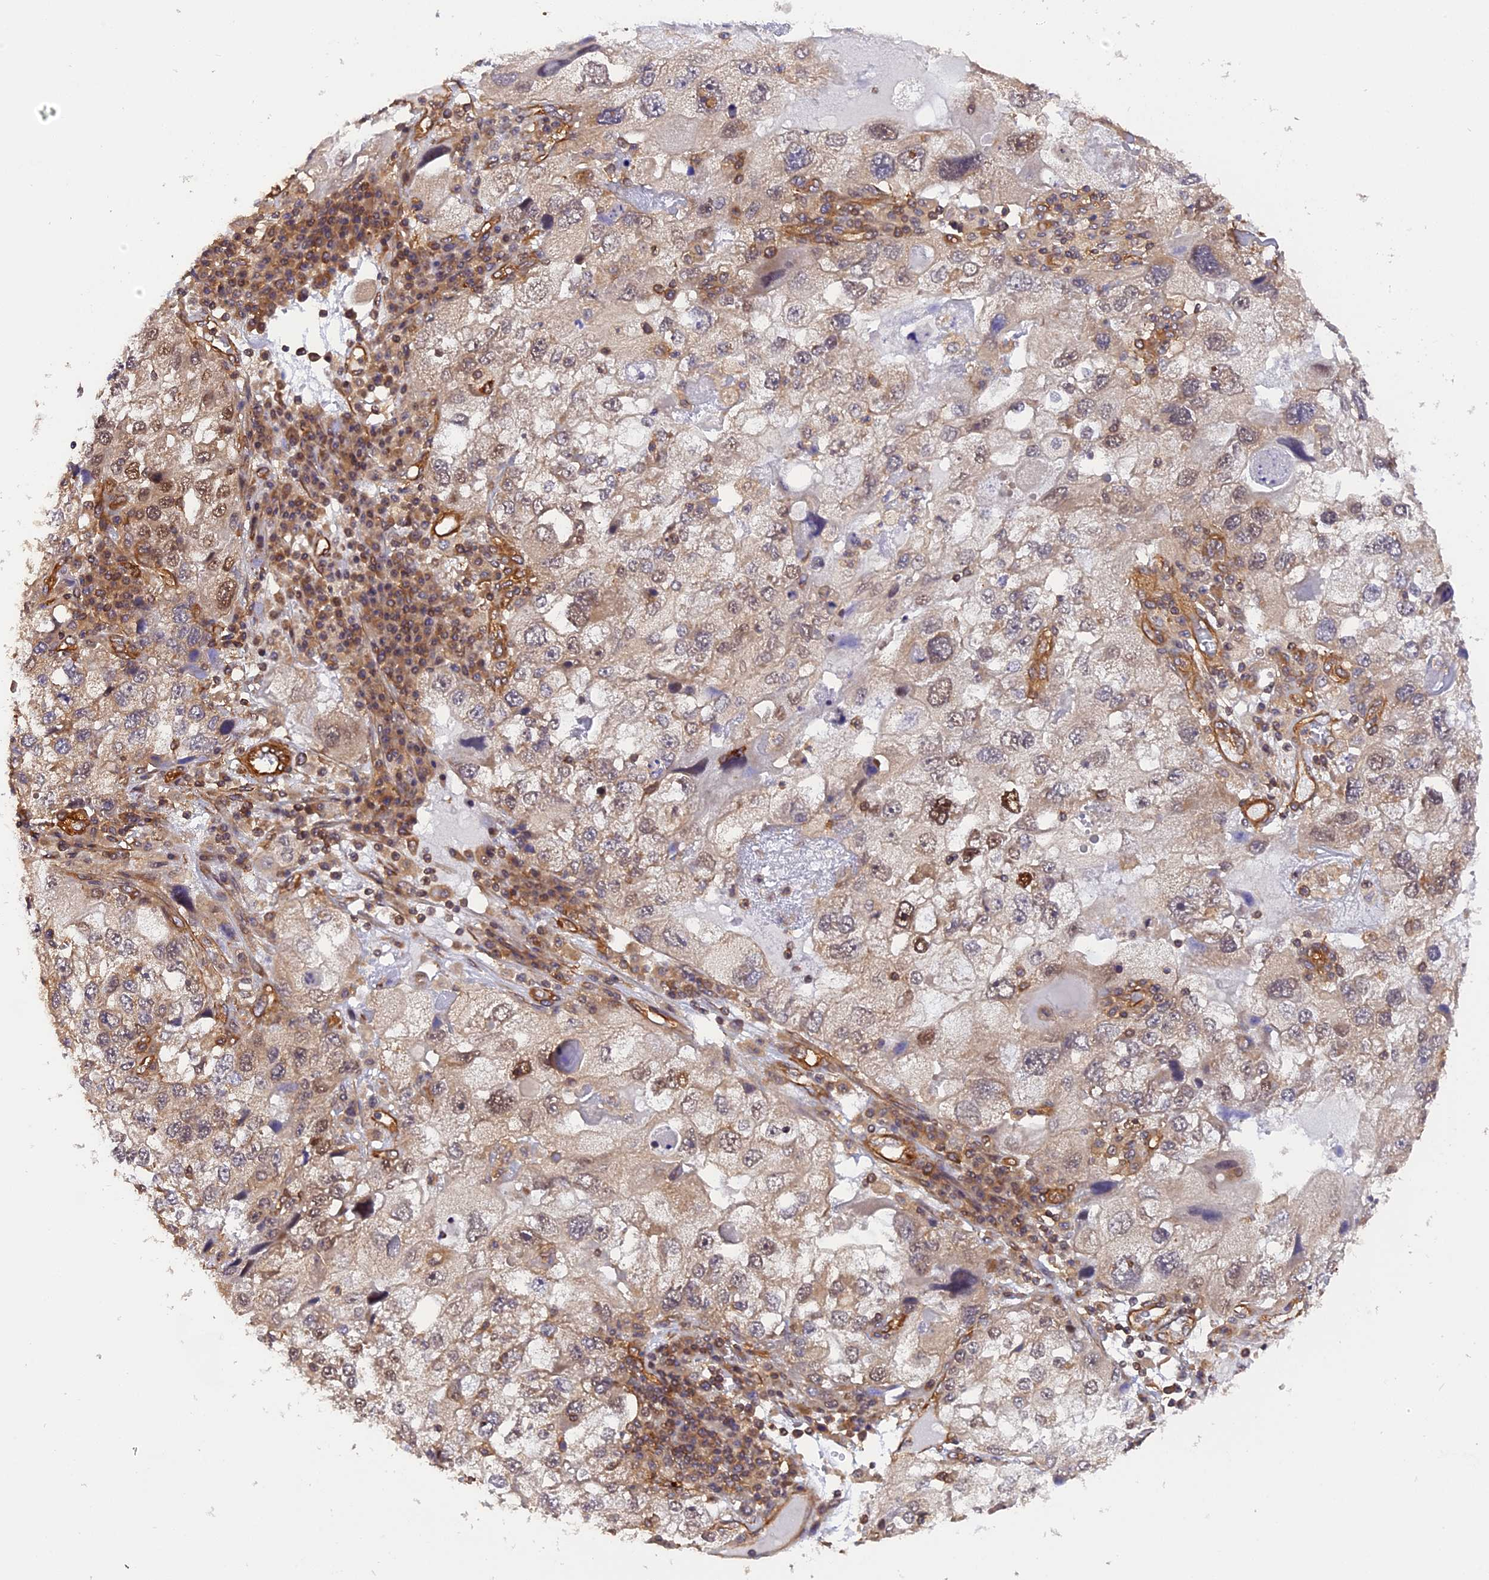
{"staining": {"intensity": "weak", "quantity": "<25%", "location": "nuclear"}, "tissue": "endometrial cancer", "cell_type": "Tumor cells", "image_type": "cancer", "snomed": [{"axis": "morphology", "description": "Adenocarcinoma, NOS"}, {"axis": "topography", "description": "Endometrium"}], "caption": "DAB immunohistochemical staining of human endometrial cancer (adenocarcinoma) reveals no significant expression in tumor cells.", "gene": "C5orf22", "patient": {"sex": "female", "age": 49}}